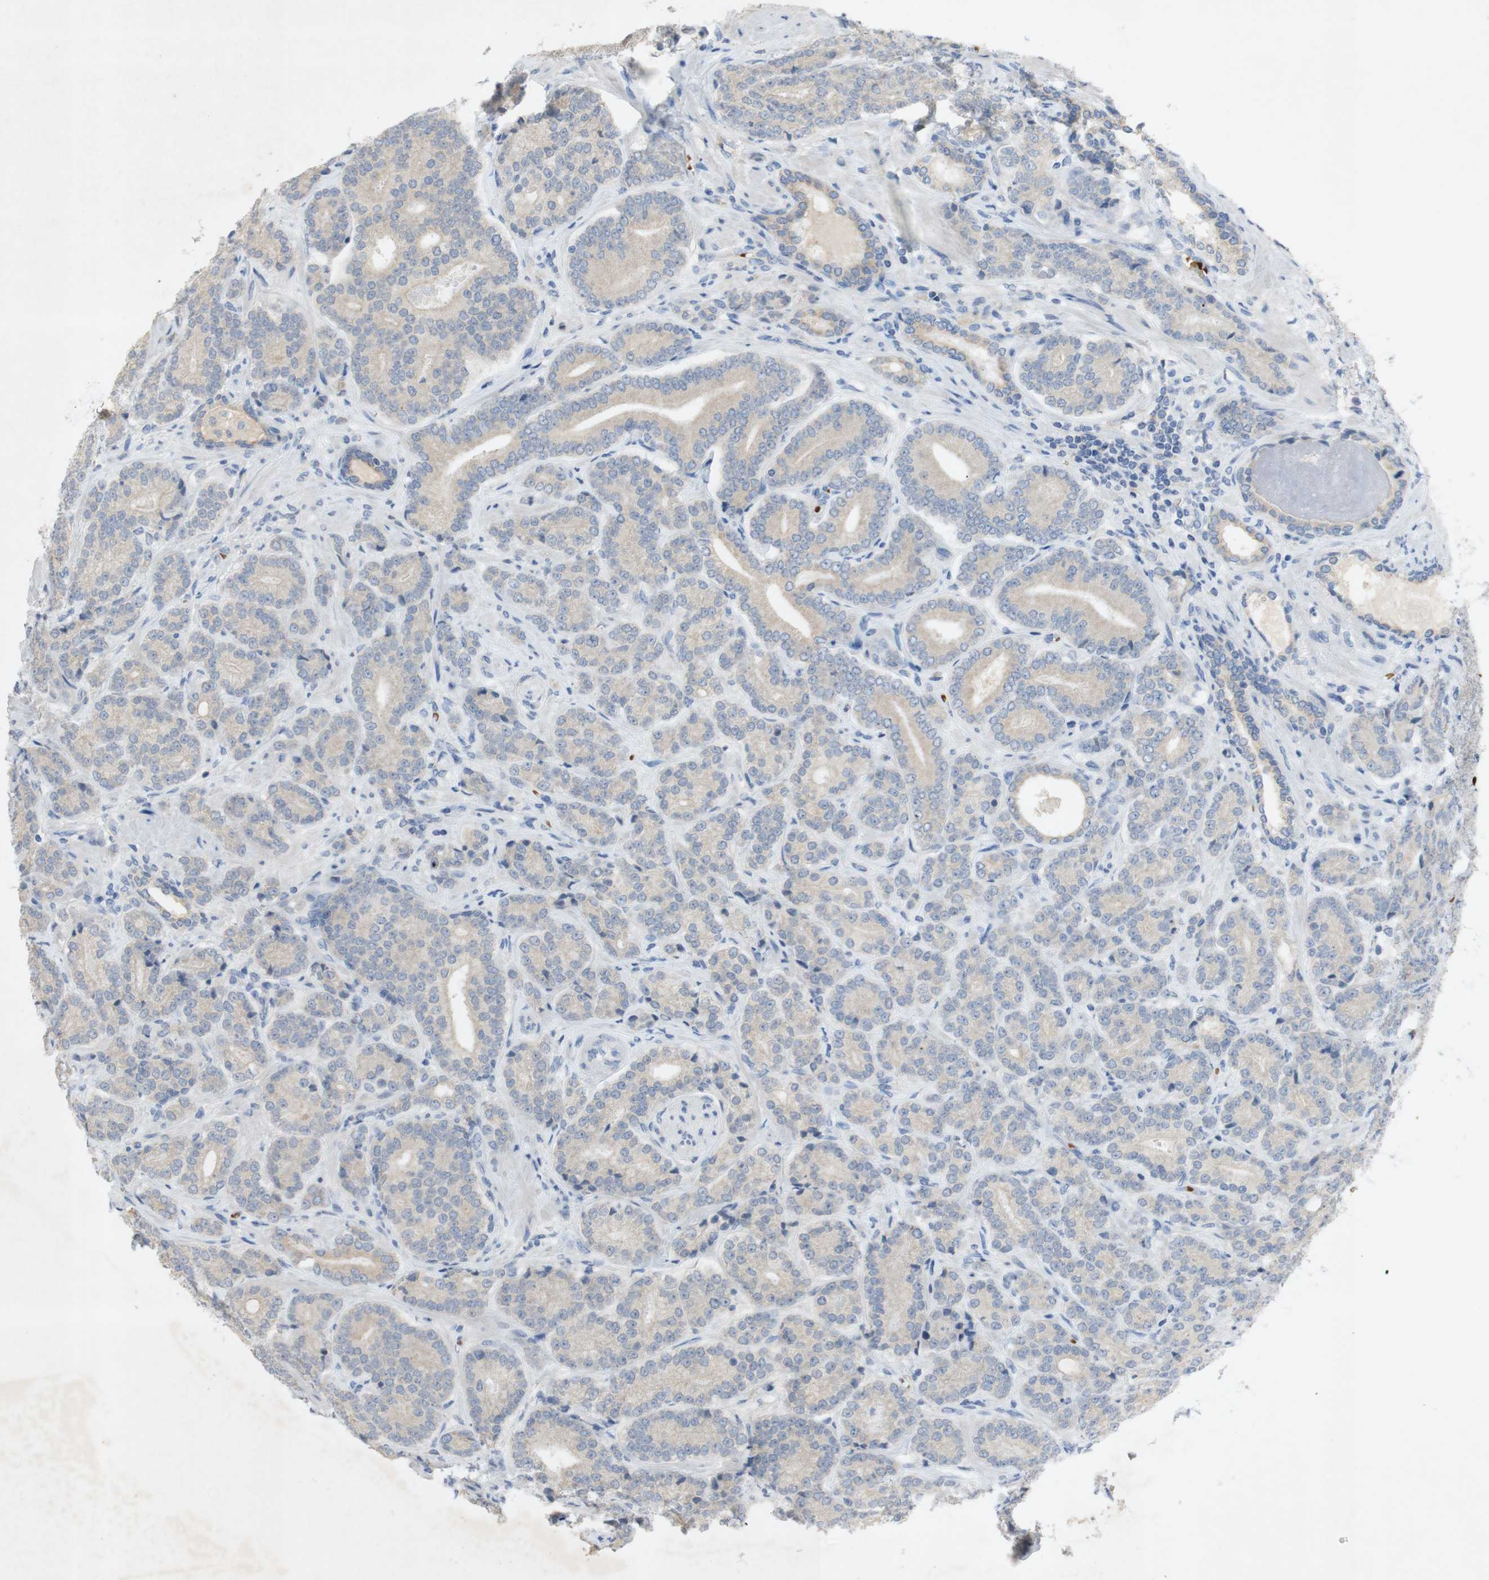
{"staining": {"intensity": "negative", "quantity": "none", "location": "none"}, "tissue": "prostate cancer", "cell_type": "Tumor cells", "image_type": "cancer", "snomed": [{"axis": "morphology", "description": "Adenocarcinoma, High grade"}, {"axis": "topography", "description": "Prostate"}], "caption": "Tumor cells are negative for protein expression in human high-grade adenocarcinoma (prostate).", "gene": "EPO", "patient": {"sex": "male", "age": 61}}